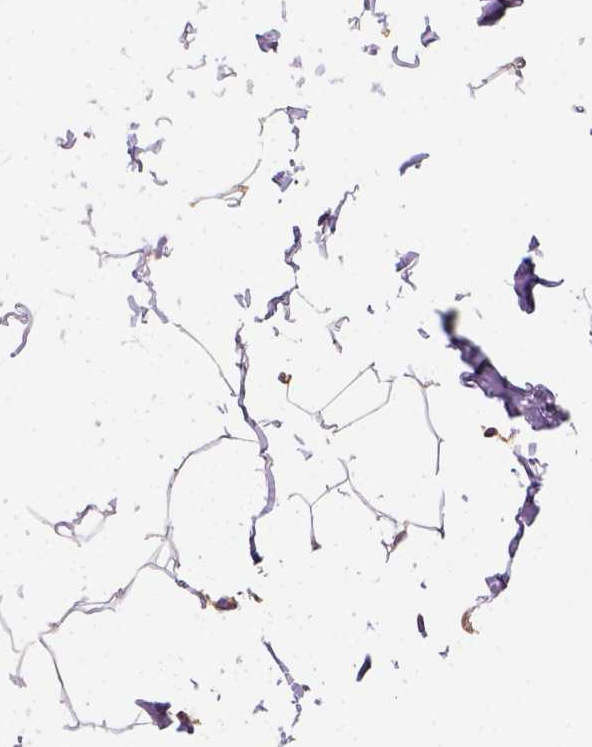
{"staining": {"intensity": "moderate", "quantity": ">75%", "location": "cytoplasmic/membranous"}, "tissue": "breast", "cell_type": "Adipocytes", "image_type": "normal", "snomed": [{"axis": "morphology", "description": "Normal tissue, NOS"}, {"axis": "topography", "description": "Breast"}], "caption": "Protein expression by immunohistochemistry displays moderate cytoplasmic/membranous positivity in about >75% of adipocytes in unremarkable breast.", "gene": "GPRC5D", "patient": {"sex": "female", "age": 32}}